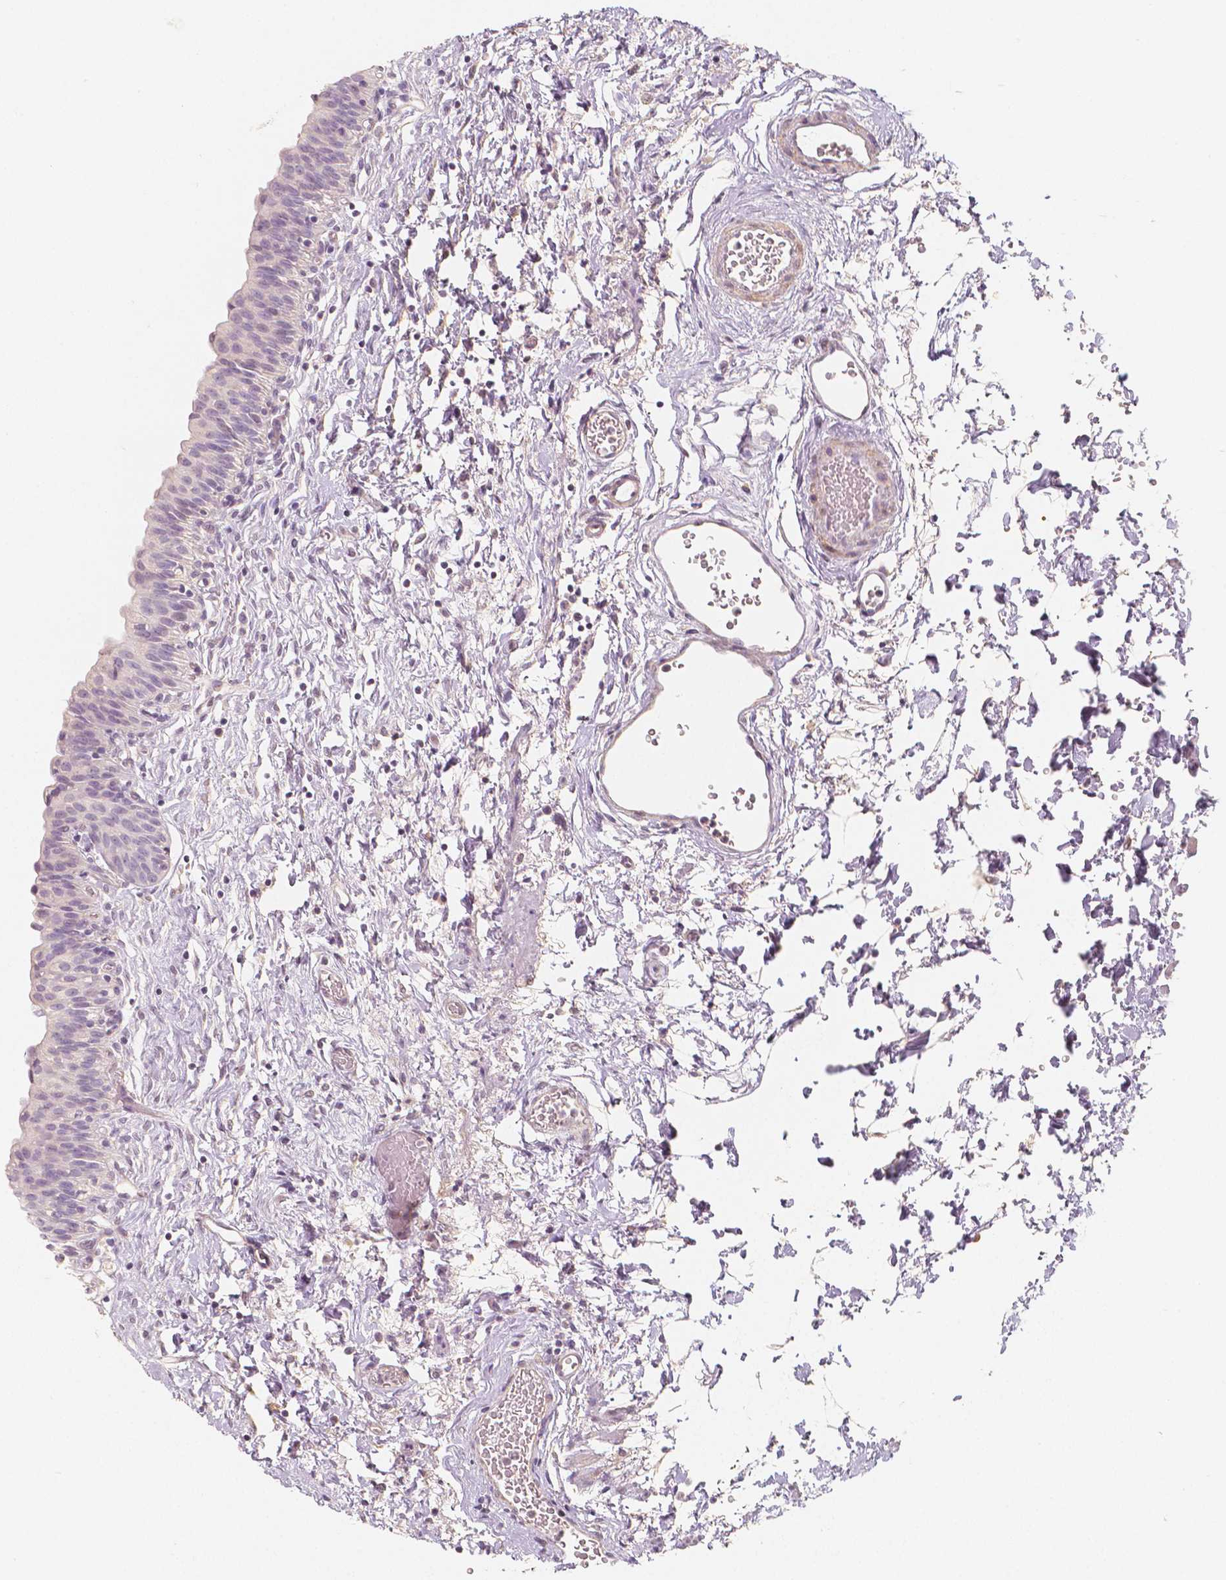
{"staining": {"intensity": "negative", "quantity": "none", "location": "none"}, "tissue": "urinary bladder", "cell_type": "Urothelial cells", "image_type": "normal", "snomed": [{"axis": "morphology", "description": "Normal tissue, NOS"}, {"axis": "topography", "description": "Urinary bladder"}], "caption": "Image shows no significant protein positivity in urothelial cells of benign urinary bladder. Brightfield microscopy of immunohistochemistry stained with DAB (brown) and hematoxylin (blue), captured at high magnification.", "gene": "THY1", "patient": {"sex": "male", "age": 56}}